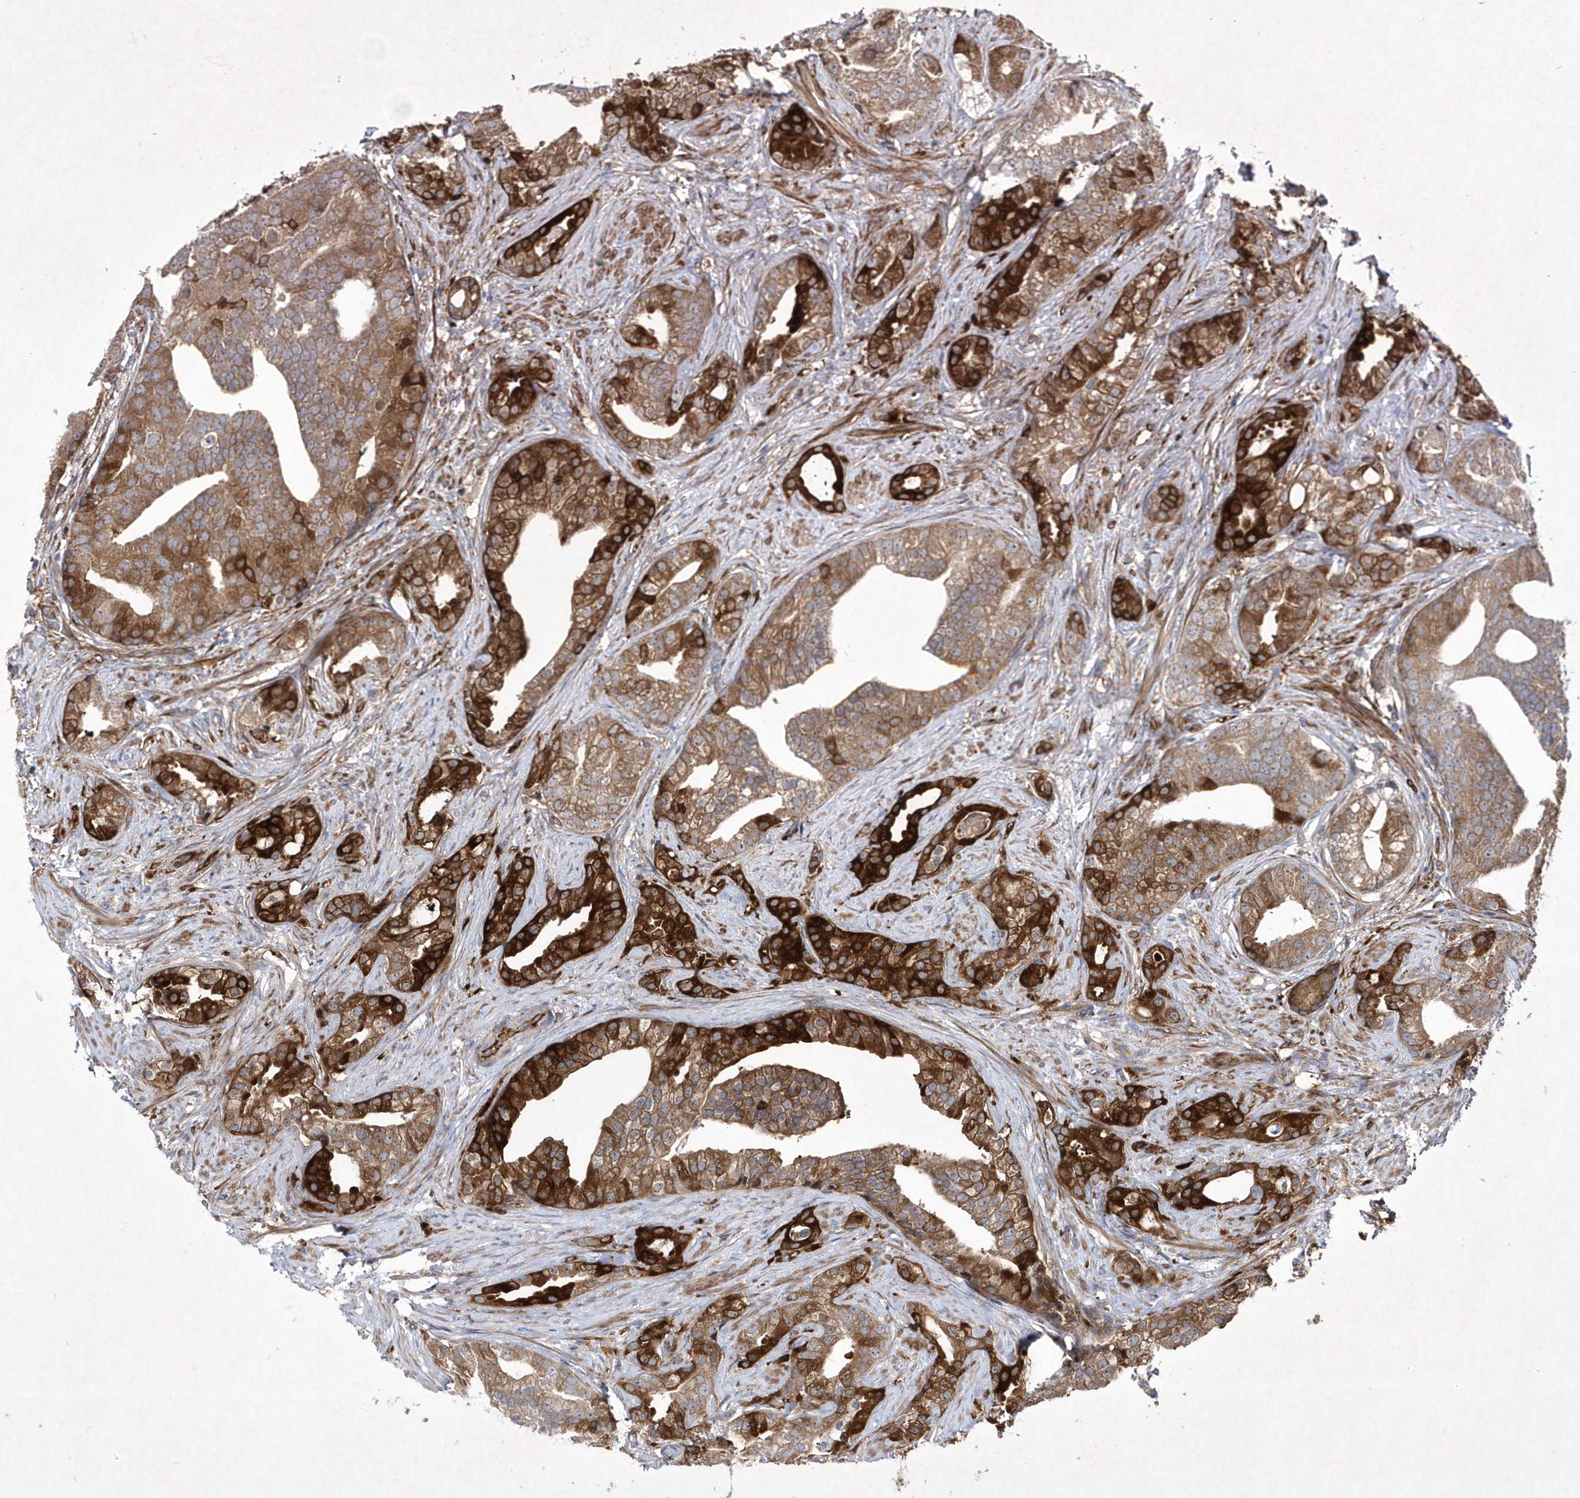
{"staining": {"intensity": "strong", "quantity": ">75%", "location": "cytoplasmic/membranous"}, "tissue": "prostate cancer", "cell_type": "Tumor cells", "image_type": "cancer", "snomed": [{"axis": "morphology", "description": "Adenocarcinoma, Low grade"}, {"axis": "topography", "description": "Prostate"}], "caption": "Prostate low-grade adenocarcinoma tissue demonstrates strong cytoplasmic/membranous staining in approximately >75% of tumor cells (brown staining indicates protein expression, while blue staining denotes nuclei).", "gene": "DSPP", "patient": {"sex": "male", "age": 71}}